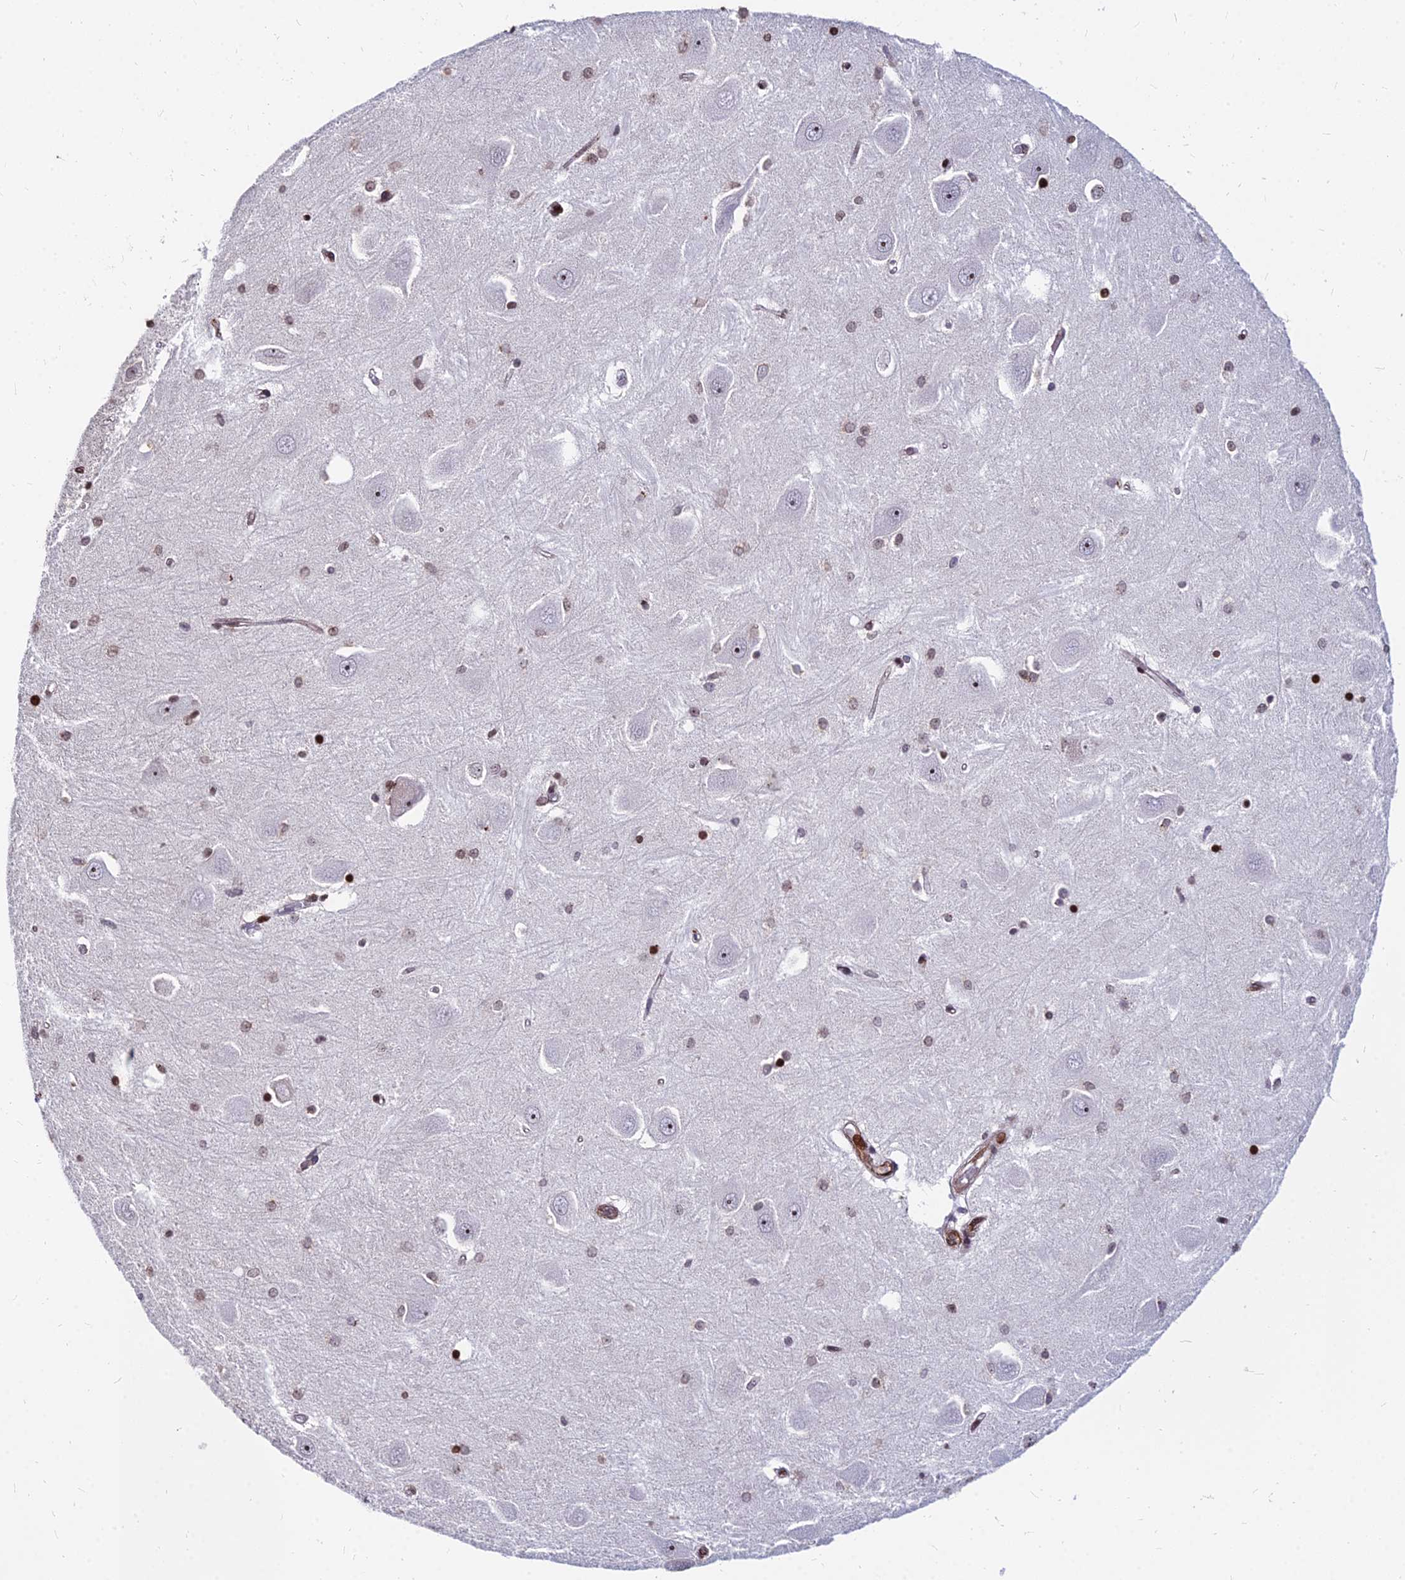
{"staining": {"intensity": "moderate", "quantity": "<25%", "location": "nuclear"}, "tissue": "hippocampus", "cell_type": "Glial cells", "image_type": "normal", "snomed": [{"axis": "morphology", "description": "Normal tissue, NOS"}, {"axis": "topography", "description": "Hippocampus"}], "caption": "Human hippocampus stained with a protein marker shows moderate staining in glial cells.", "gene": "NYAP2", "patient": {"sex": "male", "age": 45}}